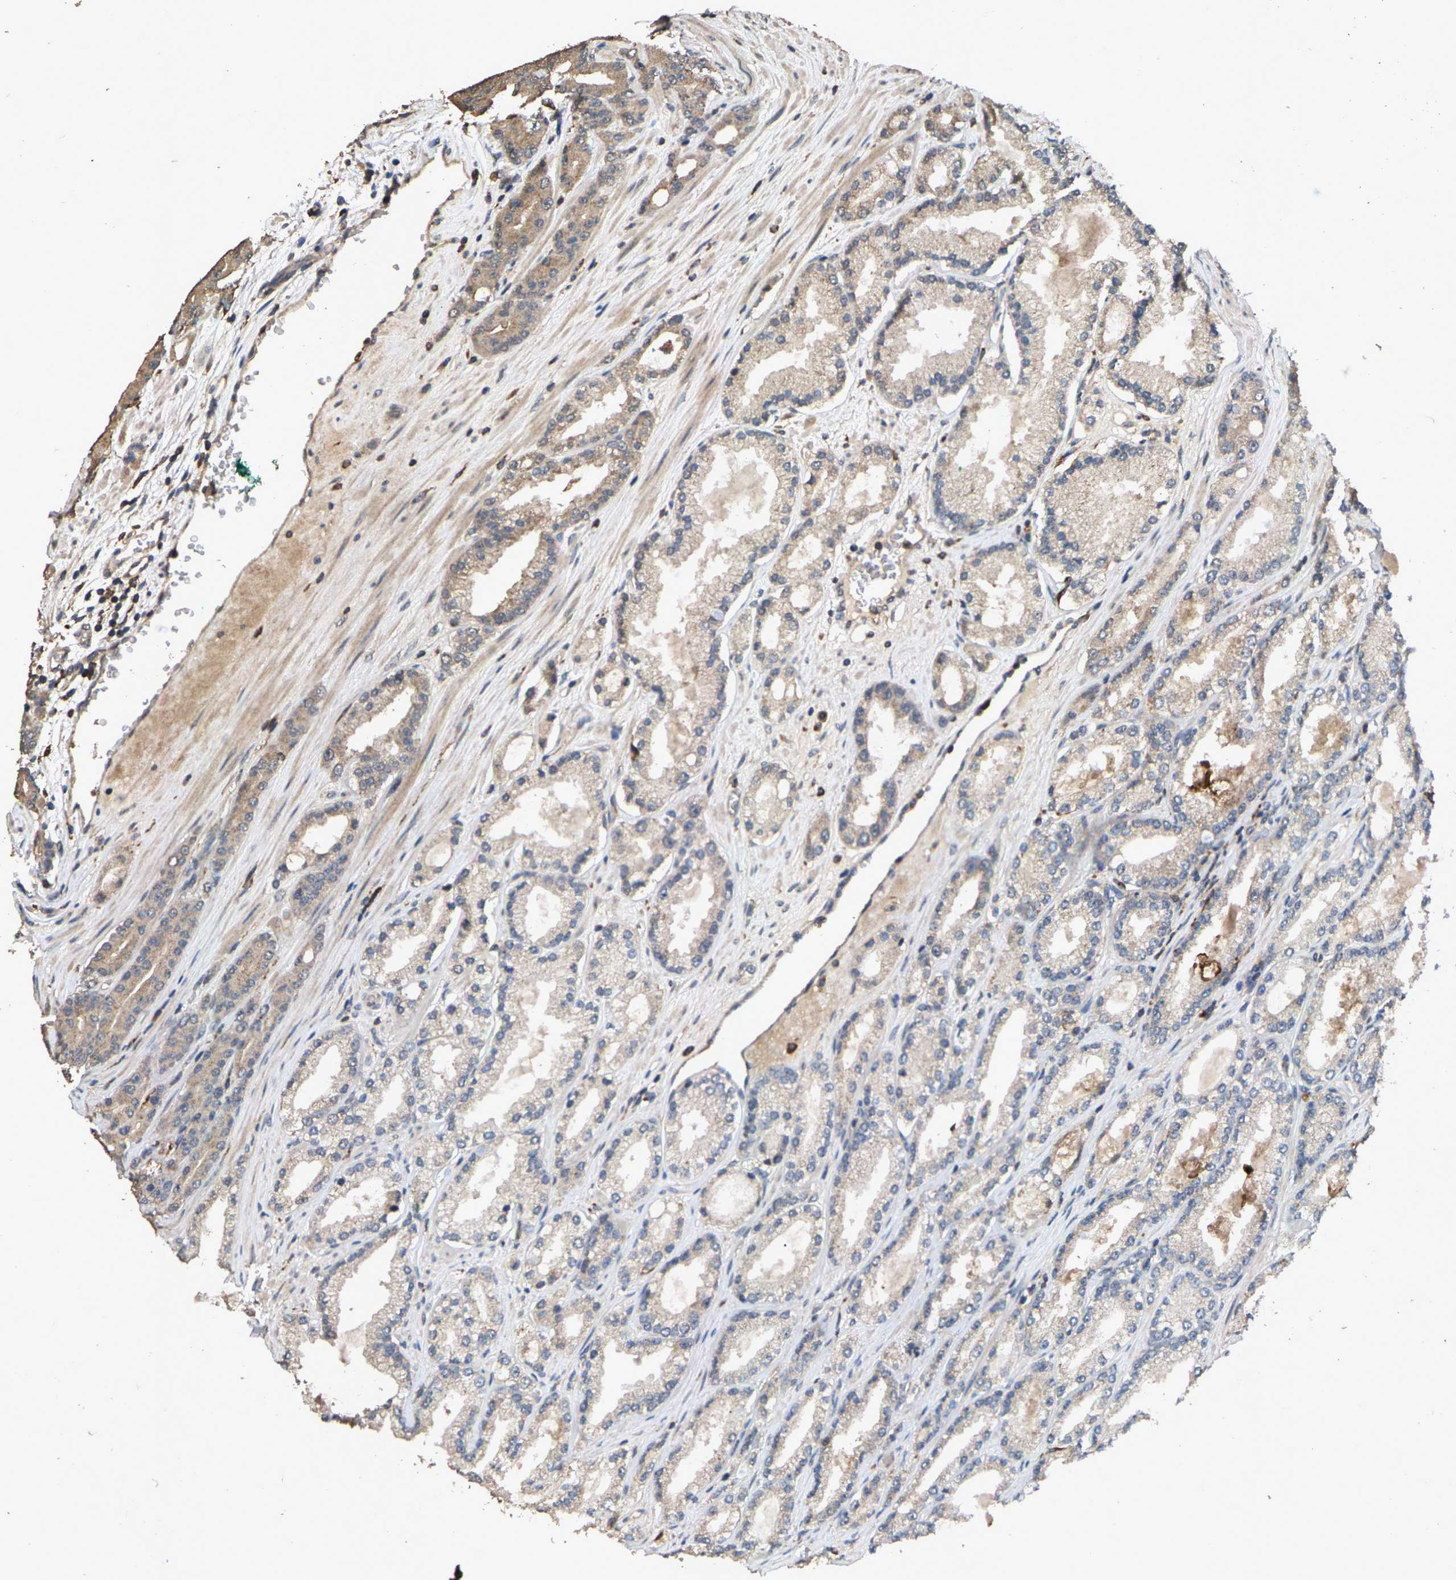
{"staining": {"intensity": "weak", "quantity": "25%-75%", "location": "cytoplasmic/membranous"}, "tissue": "prostate cancer", "cell_type": "Tumor cells", "image_type": "cancer", "snomed": [{"axis": "morphology", "description": "Adenocarcinoma, High grade"}, {"axis": "topography", "description": "Prostate"}], "caption": "High-grade adenocarcinoma (prostate) stained for a protein (brown) shows weak cytoplasmic/membranous positive staining in approximately 25%-75% of tumor cells.", "gene": "TDRKH", "patient": {"sex": "male", "age": 71}}